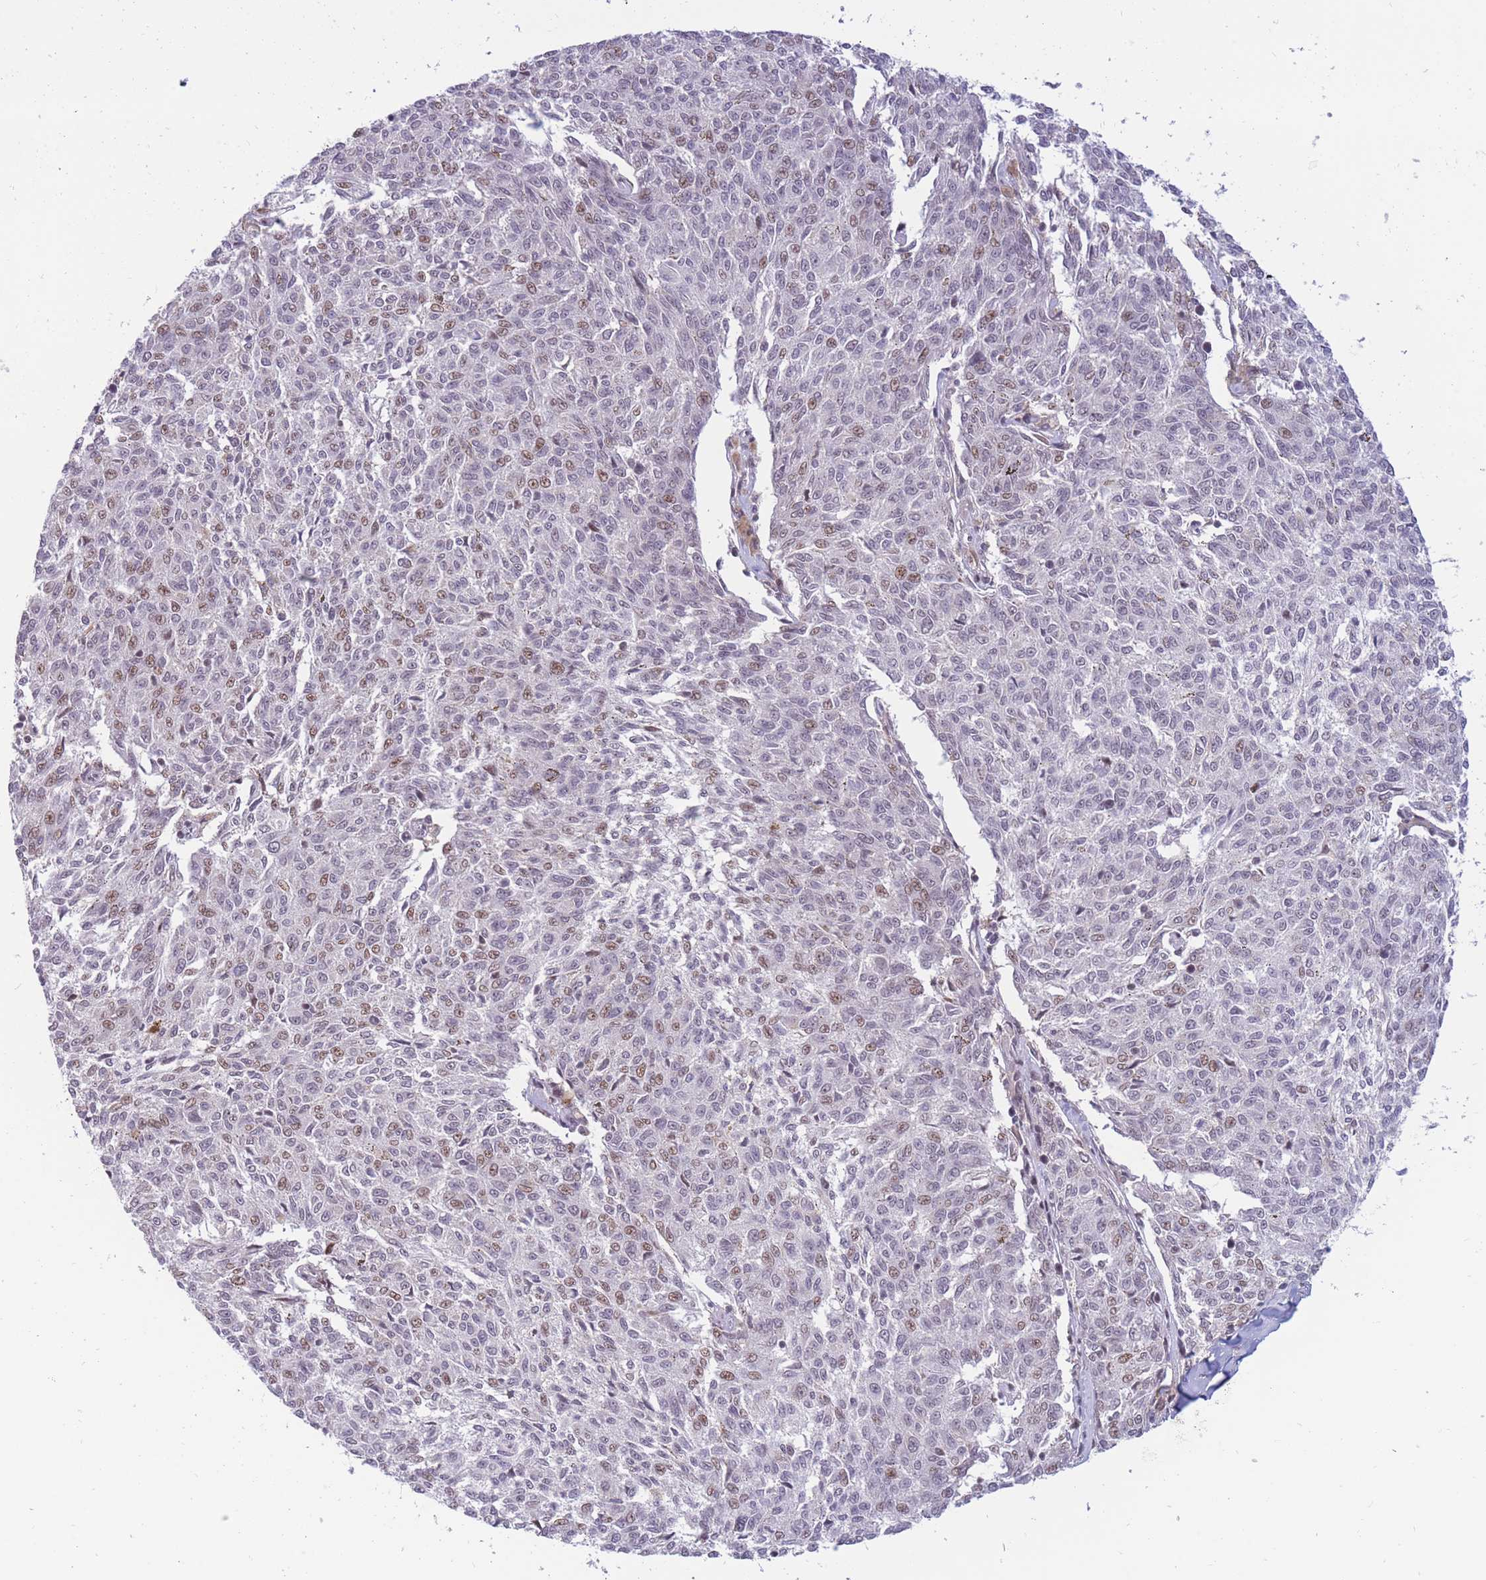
{"staining": {"intensity": "moderate", "quantity": "25%-75%", "location": "nuclear"}, "tissue": "melanoma", "cell_type": "Tumor cells", "image_type": "cancer", "snomed": [{"axis": "morphology", "description": "Malignant melanoma, NOS"}, {"axis": "topography", "description": "Skin"}], "caption": "A micrograph of malignant melanoma stained for a protein reveals moderate nuclear brown staining in tumor cells. The staining was performed using DAB to visualize the protein expression in brown, while the nuclei were stained in blue with hematoxylin (Magnification: 20x).", "gene": "TARBP2", "patient": {"sex": "female", "age": 72}}